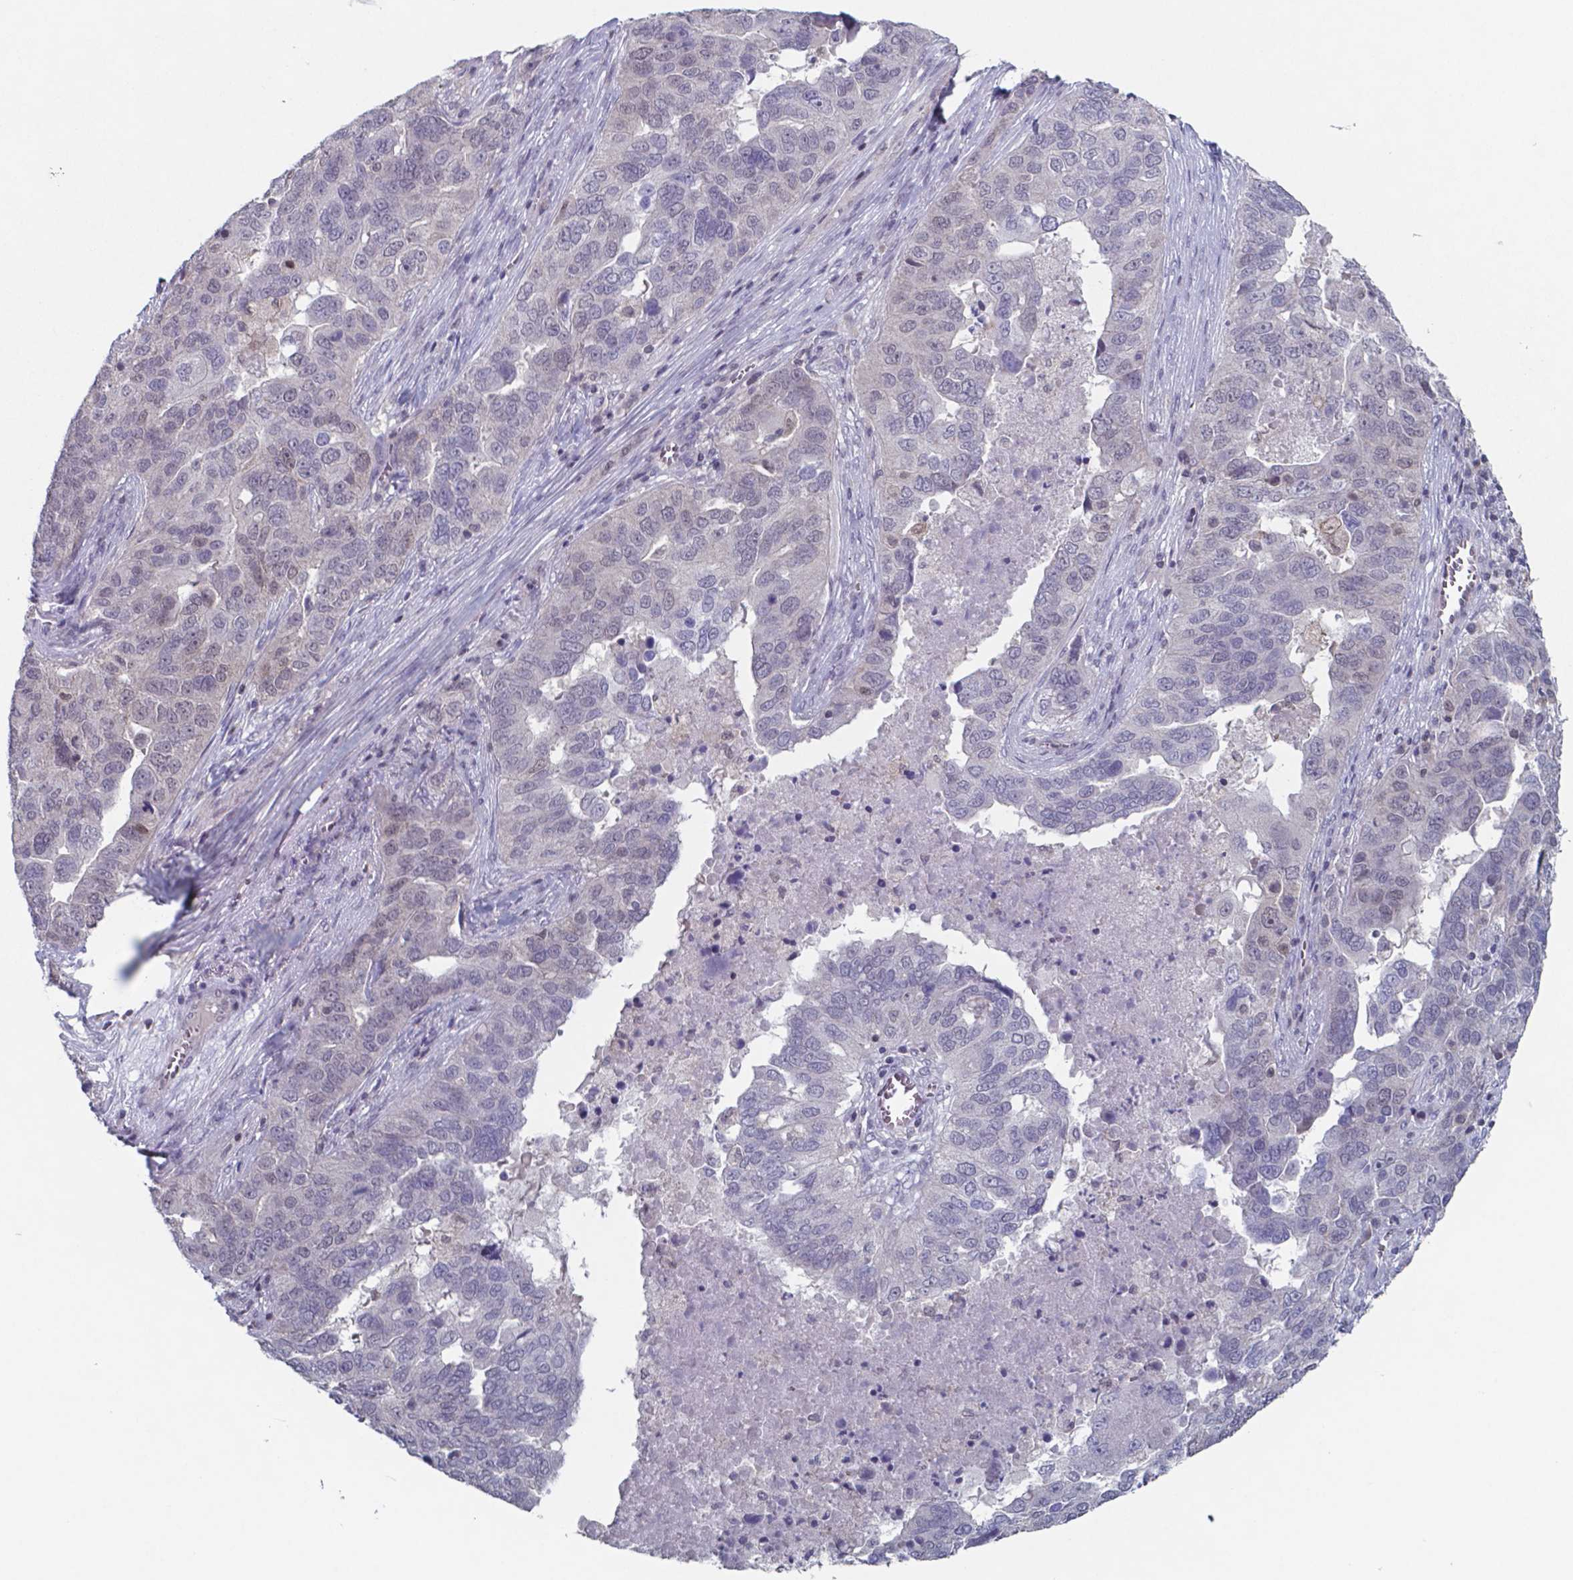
{"staining": {"intensity": "negative", "quantity": "none", "location": "none"}, "tissue": "ovarian cancer", "cell_type": "Tumor cells", "image_type": "cancer", "snomed": [{"axis": "morphology", "description": "Carcinoma, endometroid"}, {"axis": "topography", "description": "Soft tissue"}, {"axis": "topography", "description": "Ovary"}], "caption": "Immunohistochemistry (IHC) of endometroid carcinoma (ovarian) demonstrates no expression in tumor cells.", "gene": "TDP2", "patient": {"sex": "female", "age": 52}}